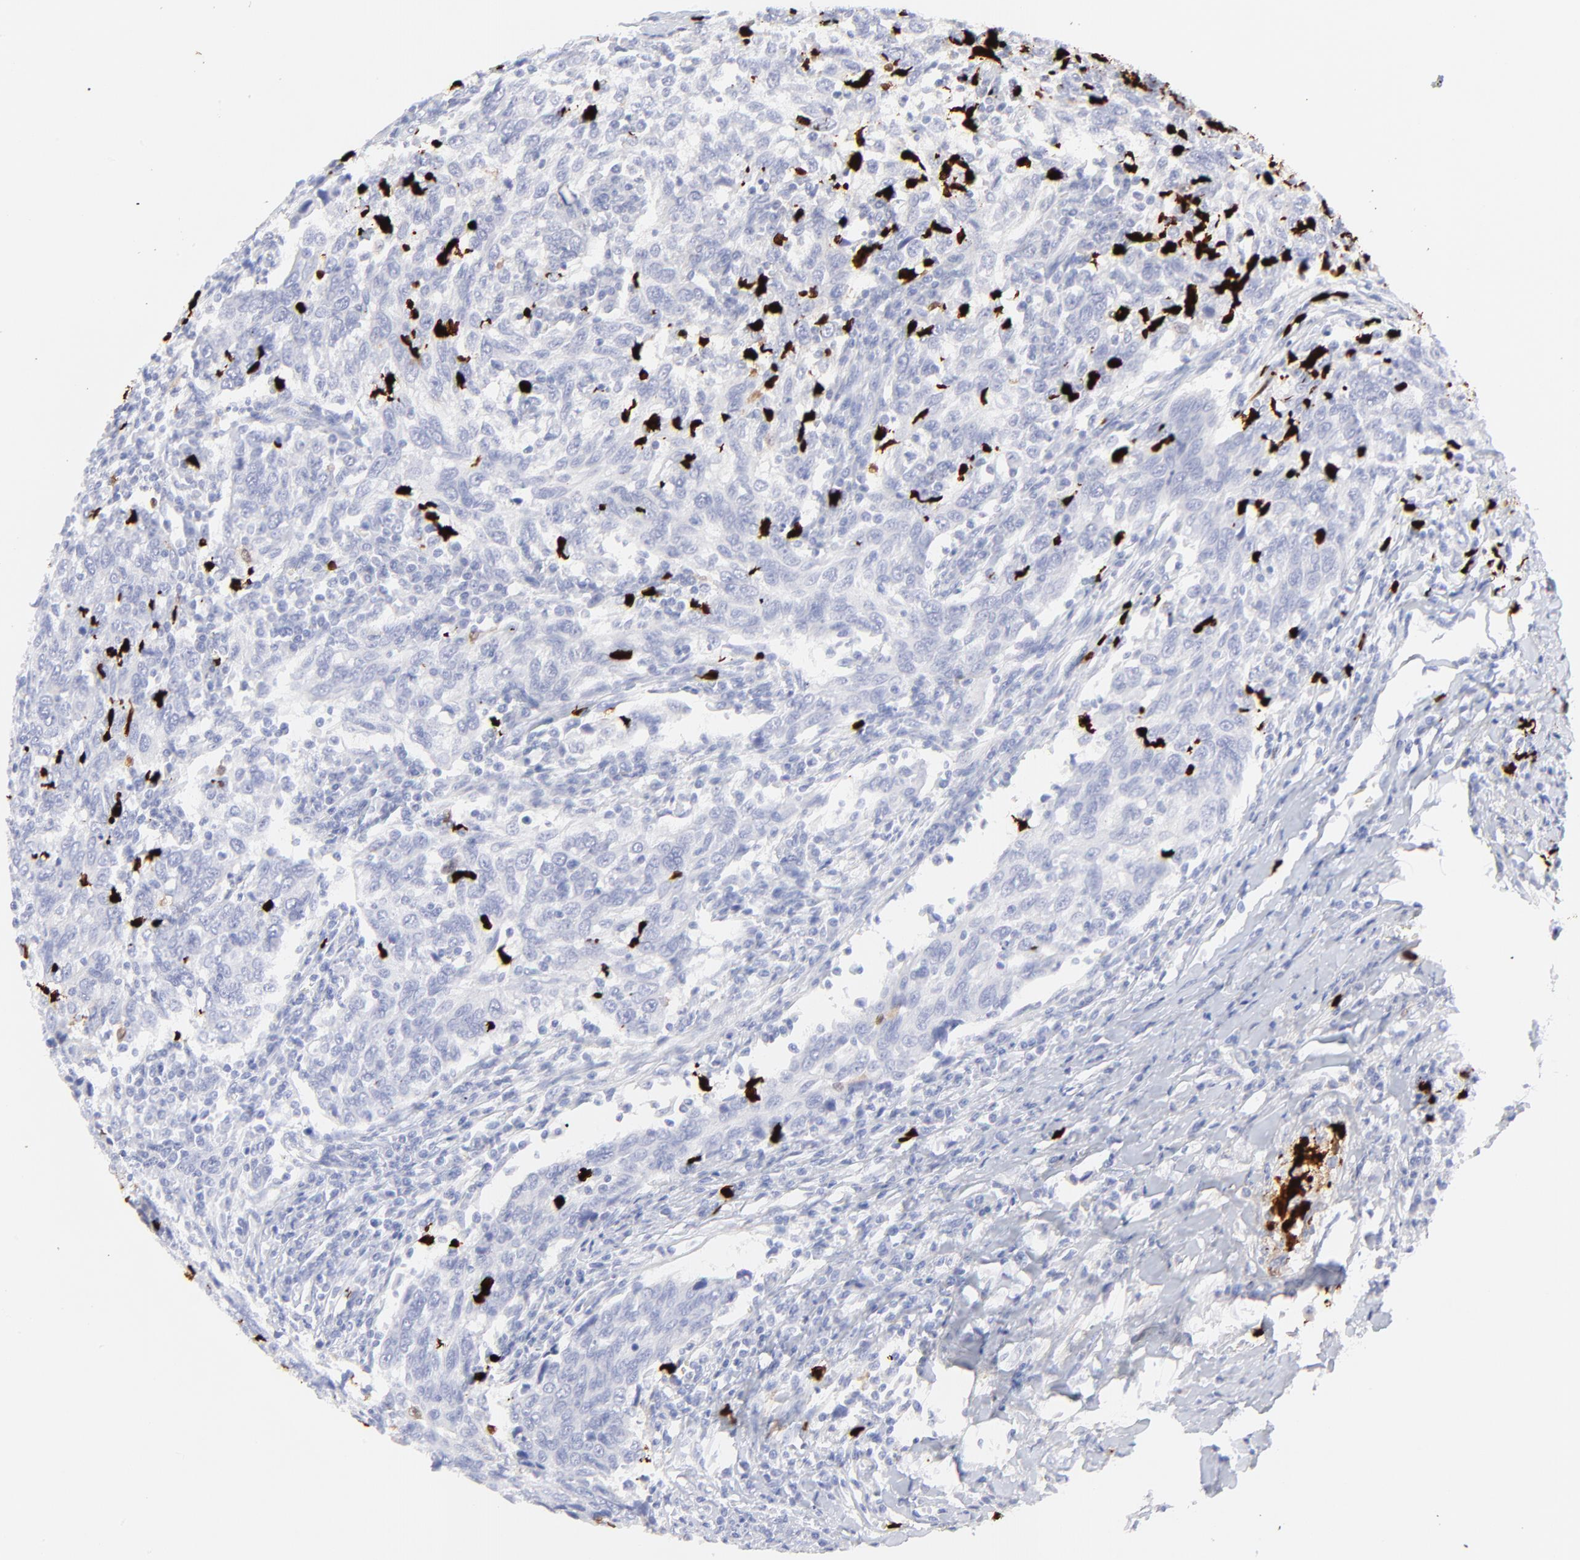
{"staining": {"intensity": "negative", "quantity": "none", "location": "none"}, "tissue": "breast cancer", "cell_type": "Tumor cells", "image_type": "cancer", "snomed": [{"axis": "morphology", "description": "Duct carcinoma"}, {"axis": "topography", "description": "Breast"}], "caption": "The immunohistochemistry (IHC) histopathology image has no significant expression in tumor cells of infiltrating ductal carcinoma (breast) tissue.", "gene": "S100A12", "patient": {"sex": "female", "age": 50}}